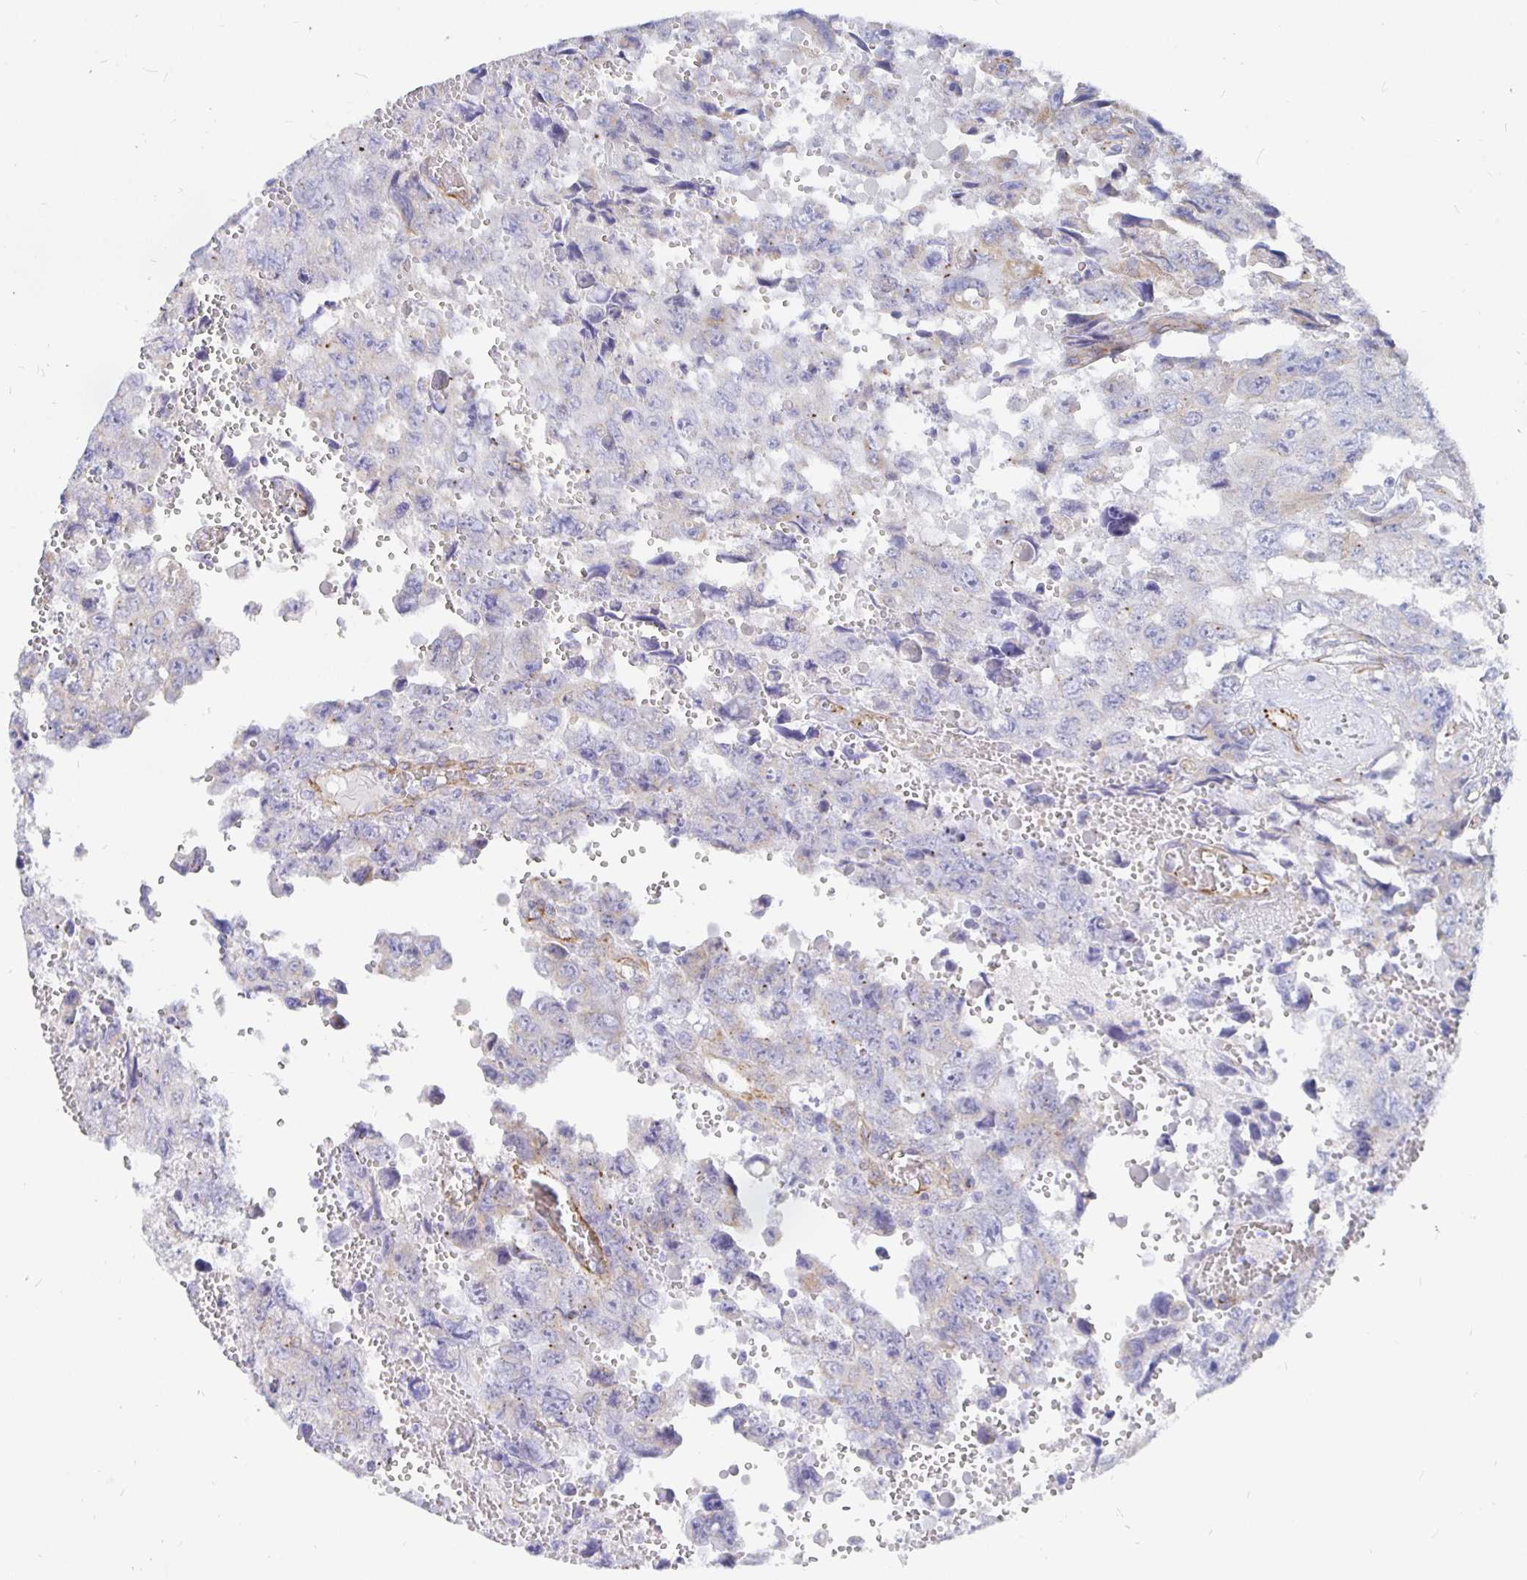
{"staining": {"intensity": "negative", "quantity": "none", "location": "none"}, "tissue": "testis cancer", "cell_type": "Tumor cells", "image_type": "cancer", "snomed": [{"axis": "morphology", "description": "Seminoma, NOS"}, {"axis": "topography", "description": "Testis"}], "caption": "Tumor cells show no significant protein expression in testis cancer (seminoma). Nuclei are stained in blue.", "gene": "COX16", "patient": {"sex": "male", "age": 26}}